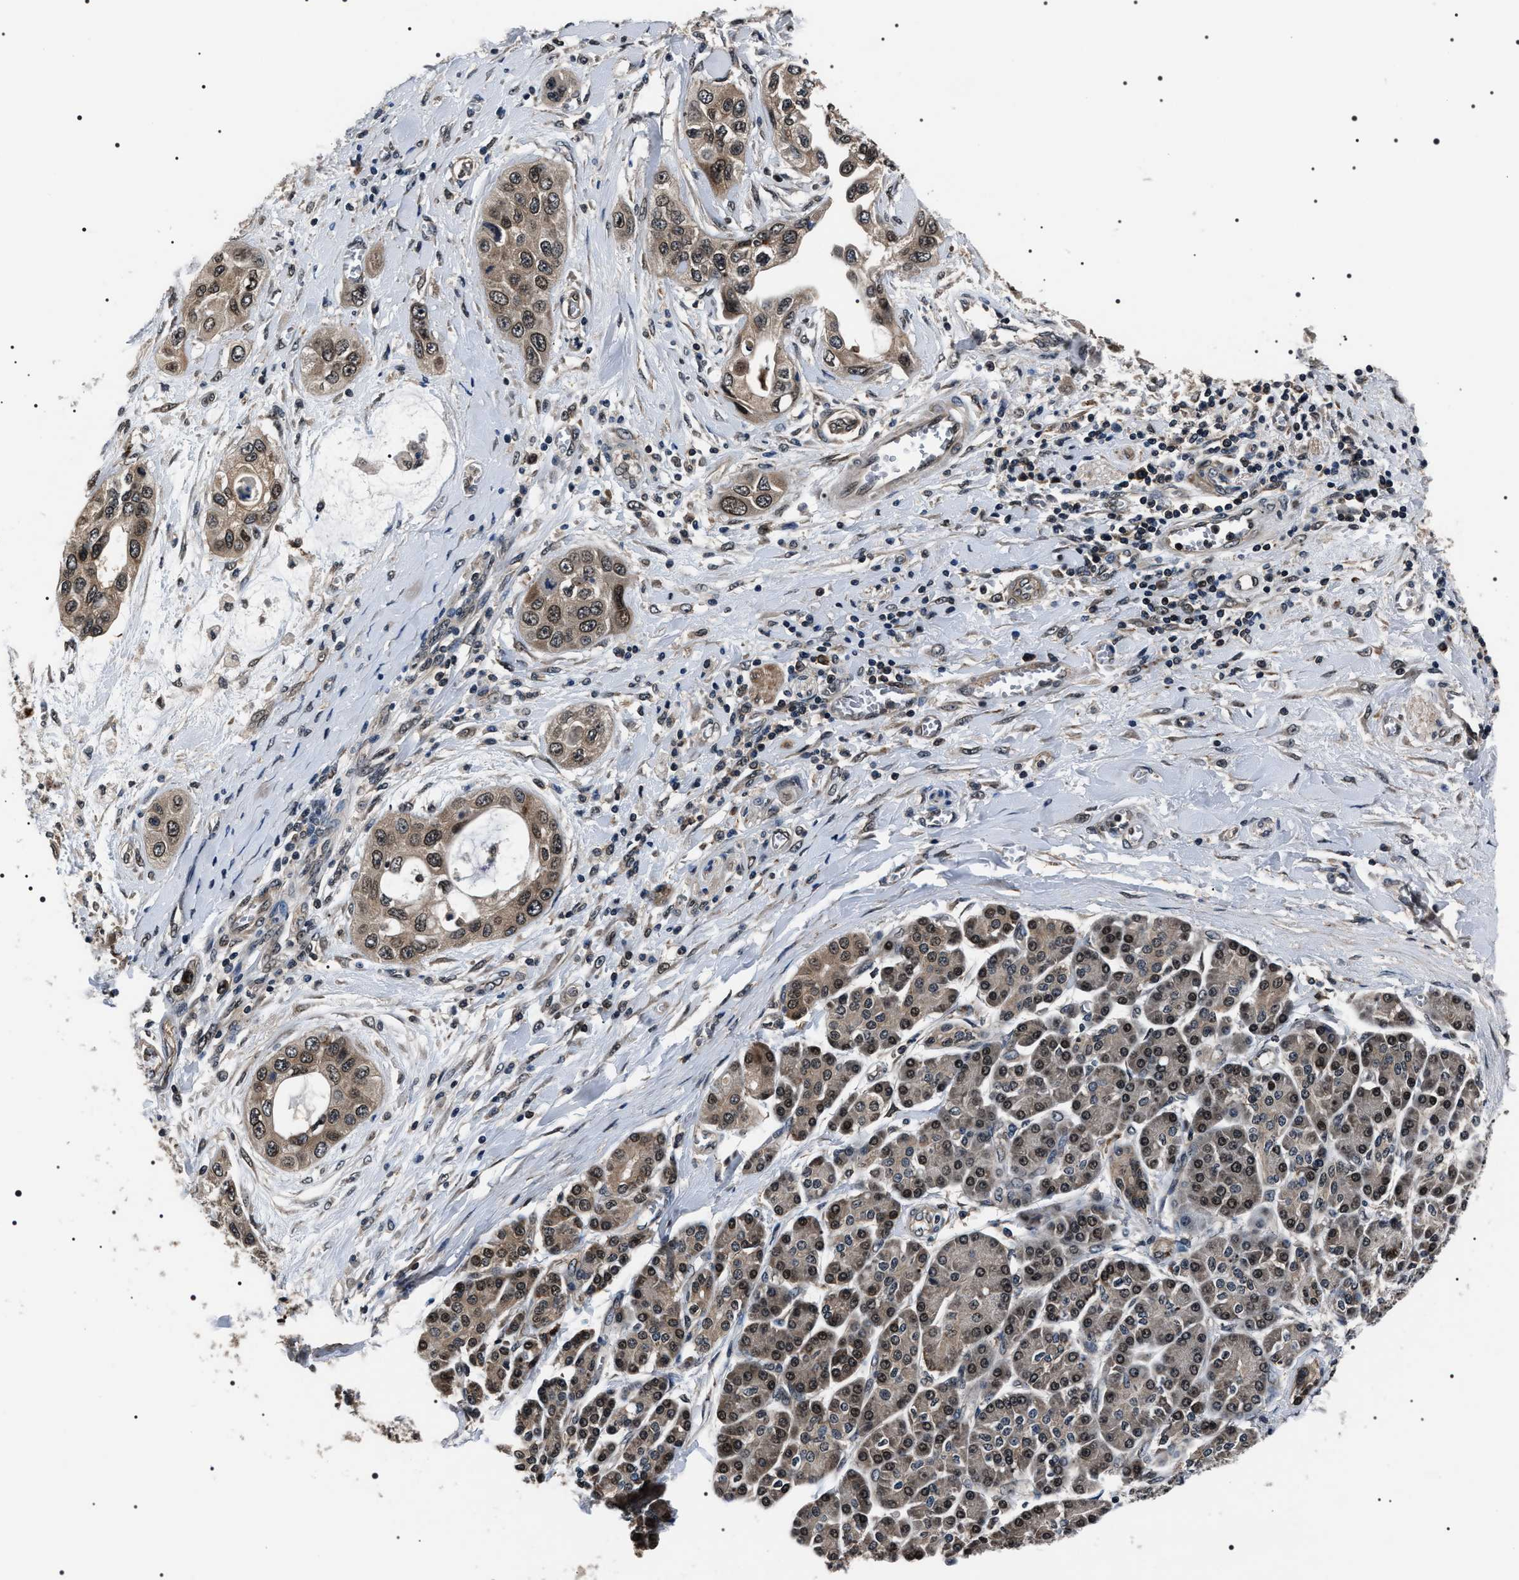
{"staining": {"intensity": "weak", "quantity": ">75%", "location": "cytoplasmic/membranous,nuclear"}, "tissue": "pancreatic cancer", "cell_type": "Tumor cells", "image_type": "cancer", "snomed": [{"axis": "morphology", "description": "Adenocarcinoma, NOS"}, {"axis": "topography", "description": "Pancreas"}], "caption": "Human adenocarcinoma (pancreatic) stained with a protein marker shows weak staining in tumor cells.", "gene": "SIPA1", "patient": {"sex": "female", "age": 70}}